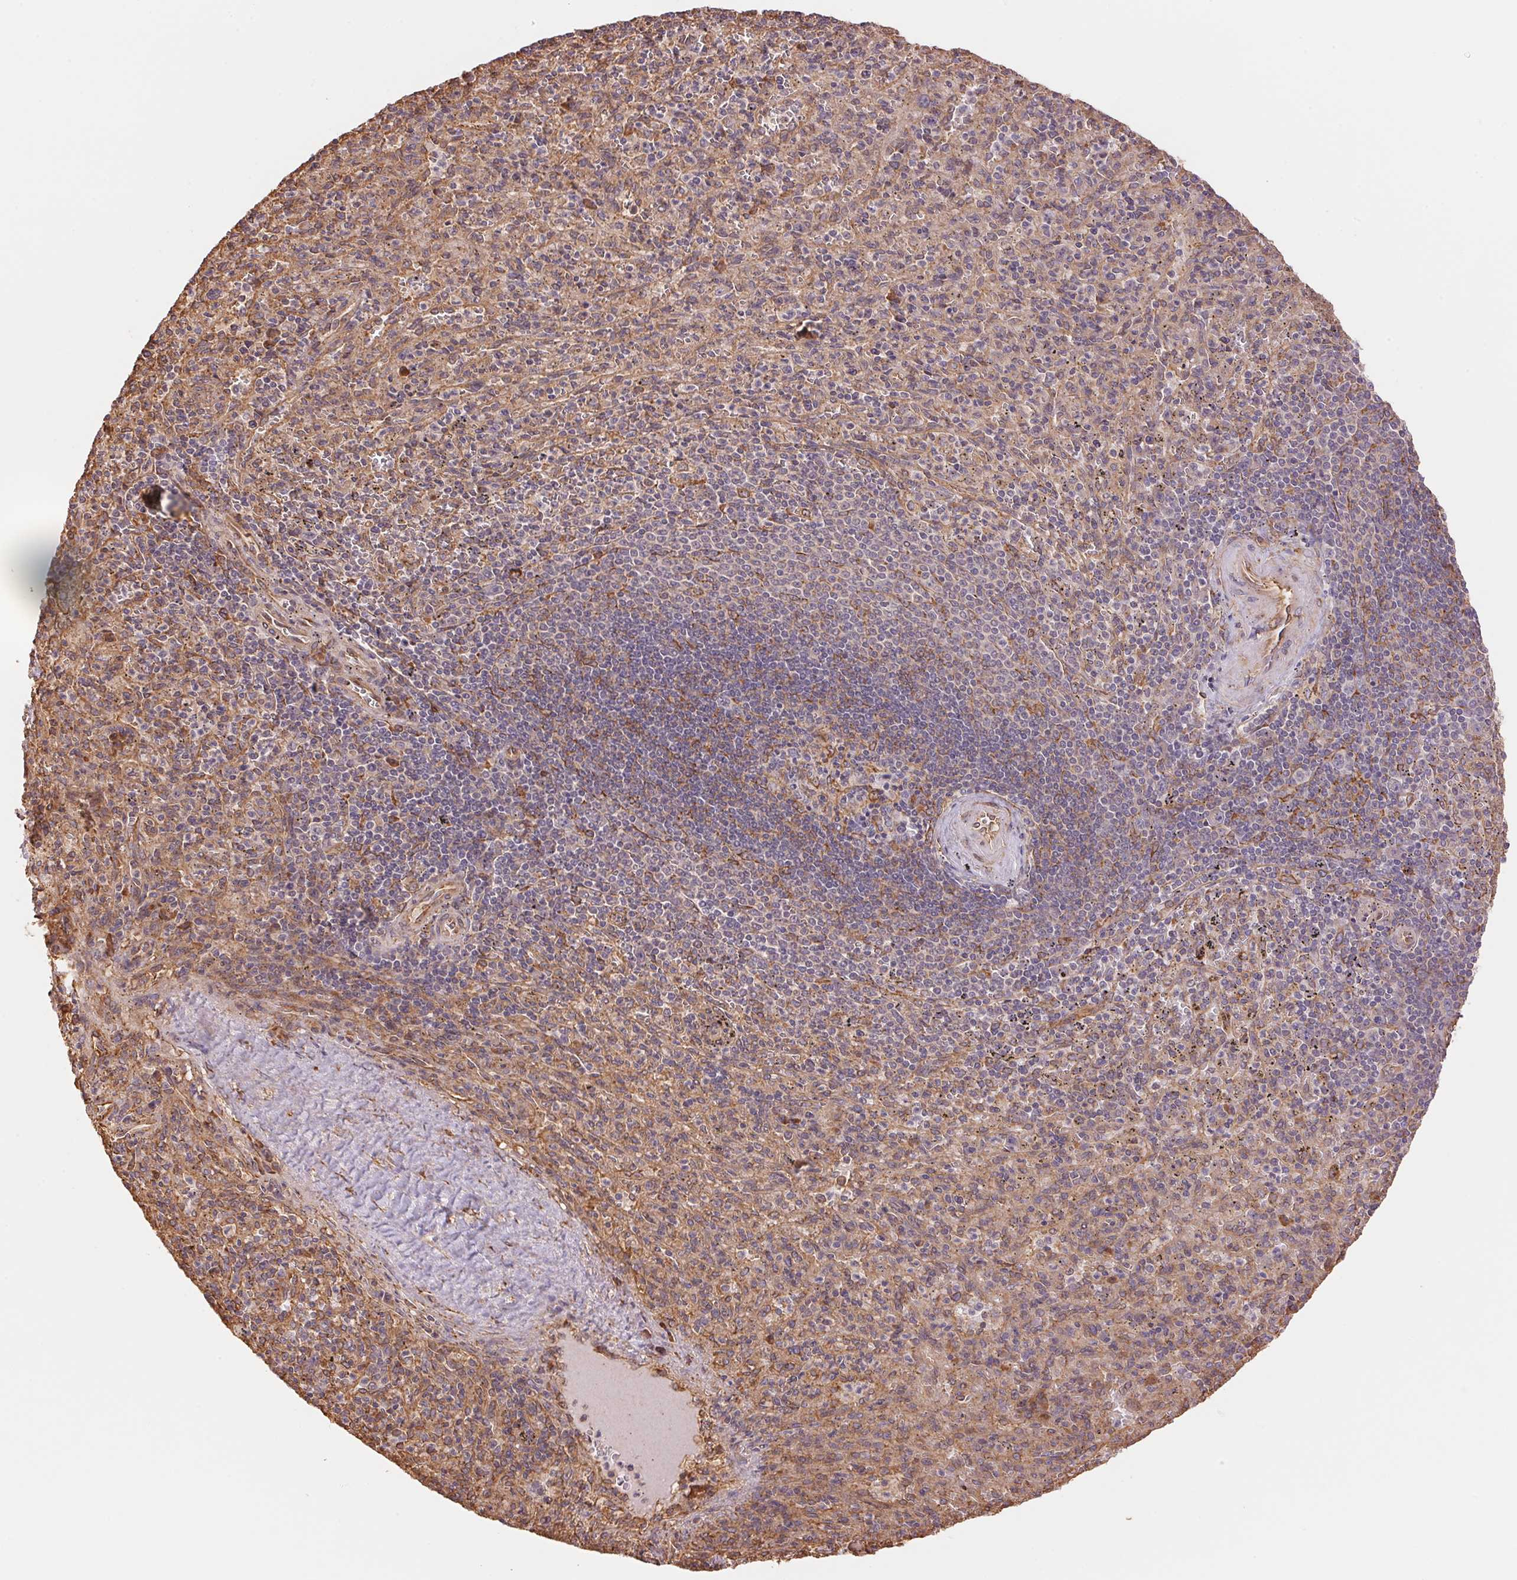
{"staining": {"intensity": "negative", "quantity": "none", "location": "none"}, "tissue": "spleen", "cell_type": "Cells in red pulp", "image_type": "normal", "snomed": [{"axis": "morphology", "description": "Normal tissue, NOS"}, {"axis": "topography", "description": "Spleen"}], "caption": "This histopathology image is of benign spleen stained with IHC to label a protein in brown with the nuclei are counter-stained blue. There is no expression in cells in red pulp.", "gene": "C6orf163", "patient": {"sex": "male", "age": 57}}